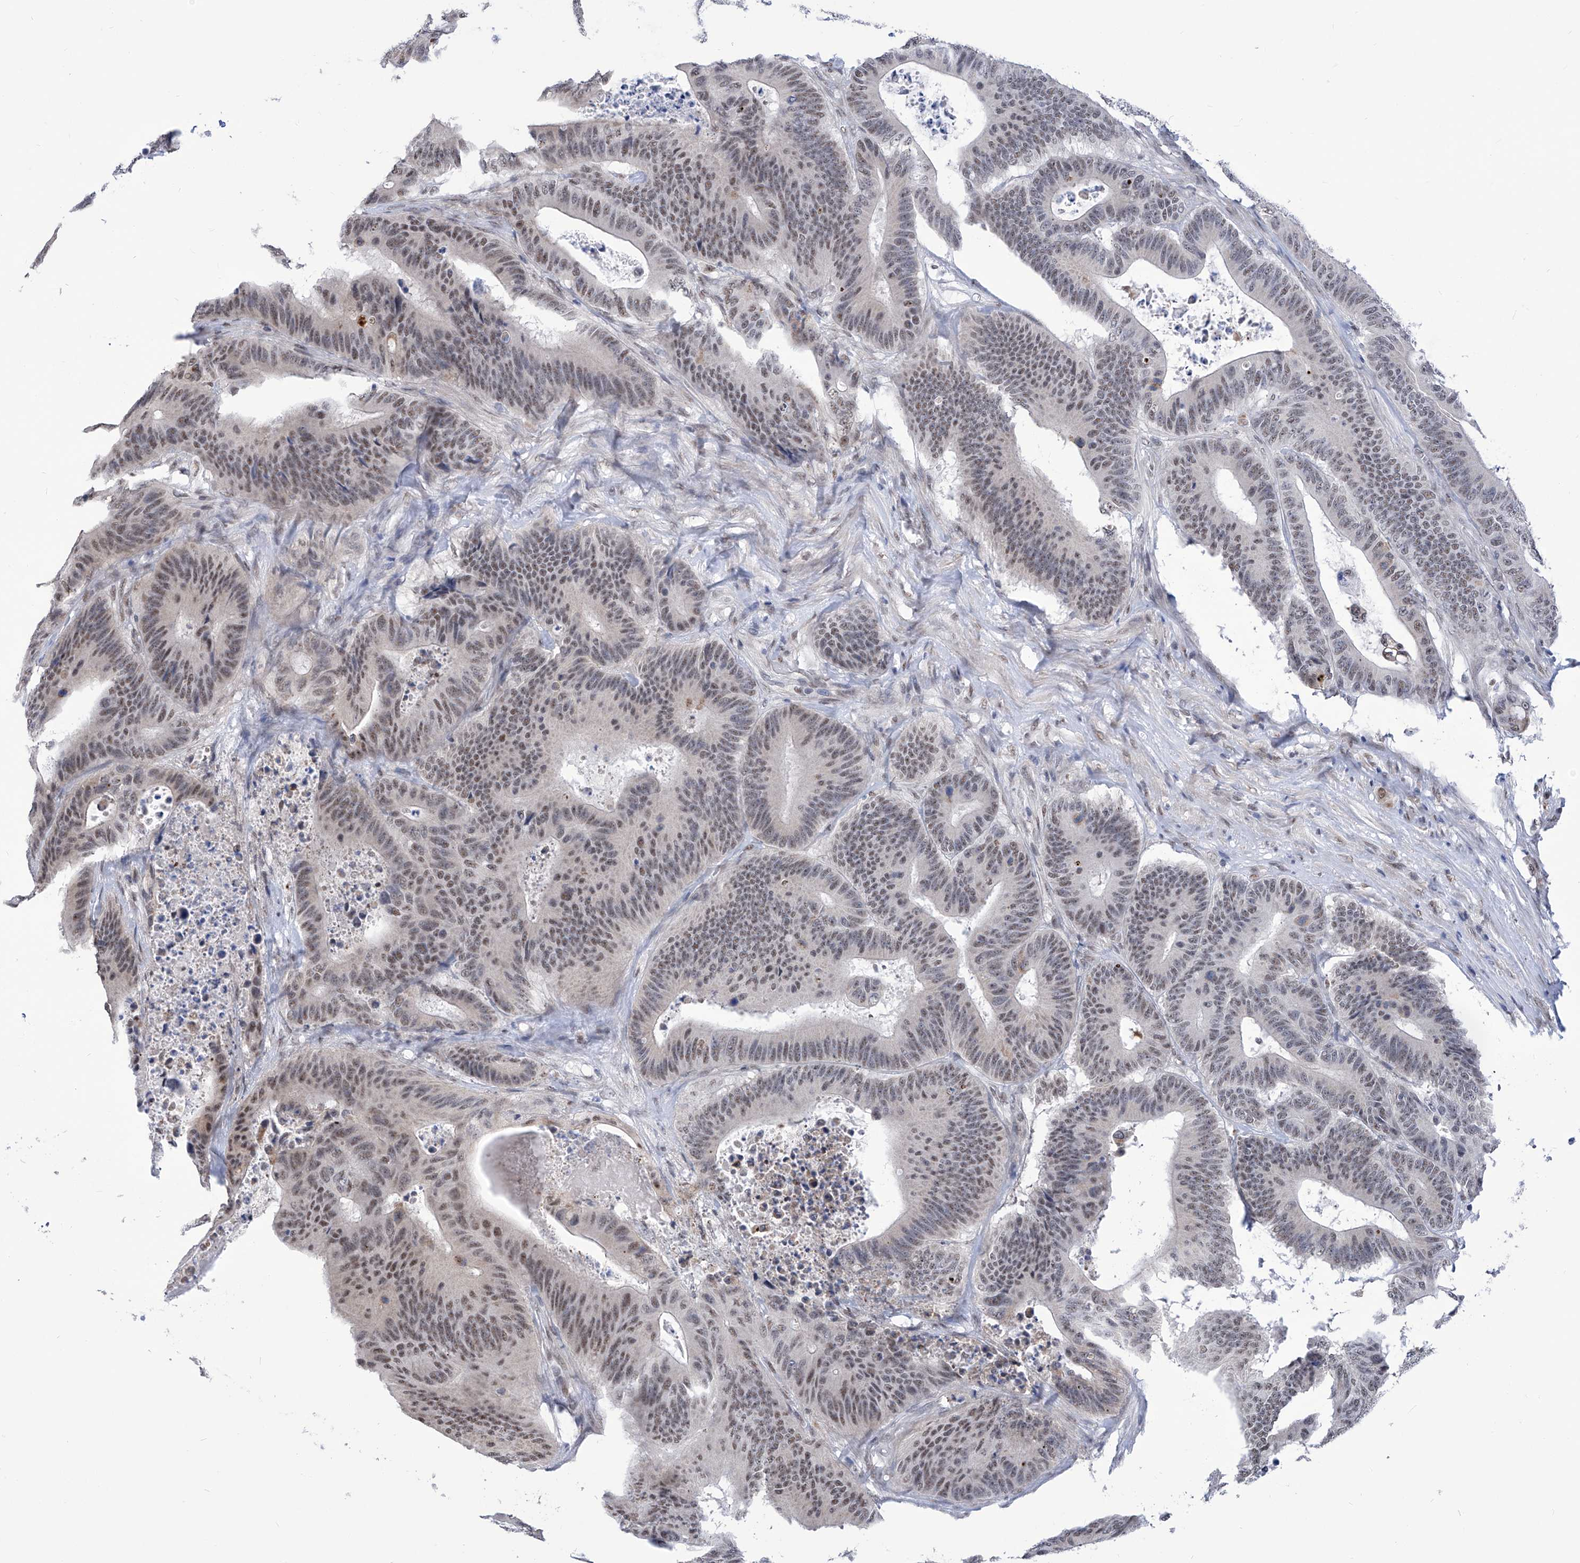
{"staining": {"intensity": "moderate", "quantity": "25%-75%", "location": "nuclear"}, "tissue": "colorectal cancer", "cell_type": "Tumor cells", "image_type": "cancer", "snomed": [{"axis": "morphology", "description": "Adenocarcinoma, NOS"}, {"axis": "topography", "description": "Colon"}], "caption": "A brown stain shows moderate nuclear staining of a protein in human adenocarcinoma (colorectal) tumor cells.", "gene": "SART1", "patient": {"sex": "male", "age": 83}}